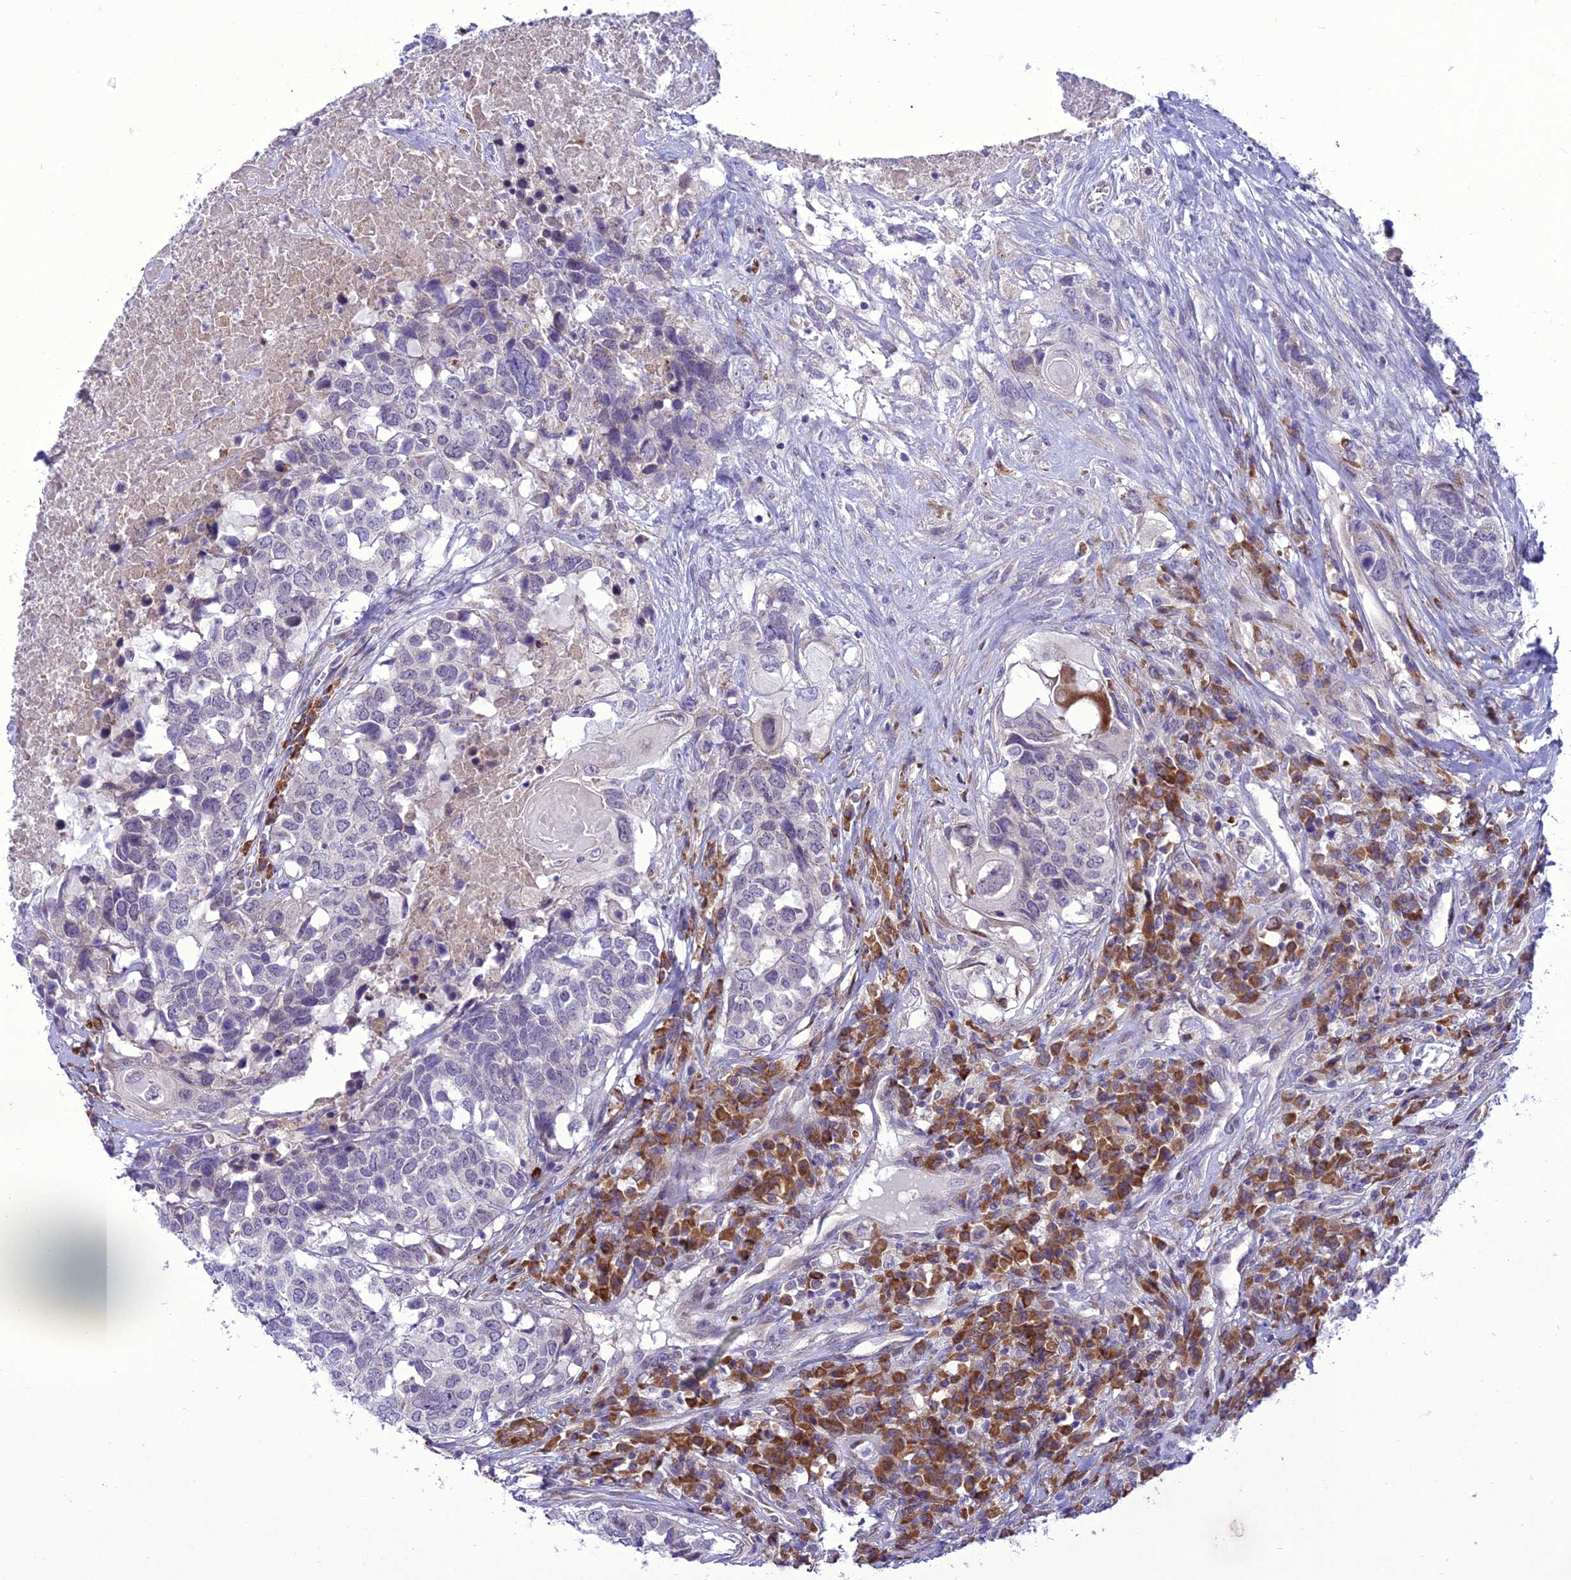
{"staining": {"intensity": "negative", "quantity": "none", "location": "none"}, "tissue": "head and neck cancer", "cell_type": "Tumor cells", "image_type": "cancer", "snomed": [{"axis": "morphology", "description": "Squamous cell carcinoma, NOS"}, {"axis": "topography", "description": "Head-Neck"}], "caption": "Head and neck cancer was stained to show a protein in brown. There is no significant positivity in tumor cells. (DAB immunohistochemistry (IHC) with hematoxylin counter stain).", "gene": "NEURL2", "patient": {"sex": "male", "age": 66}}